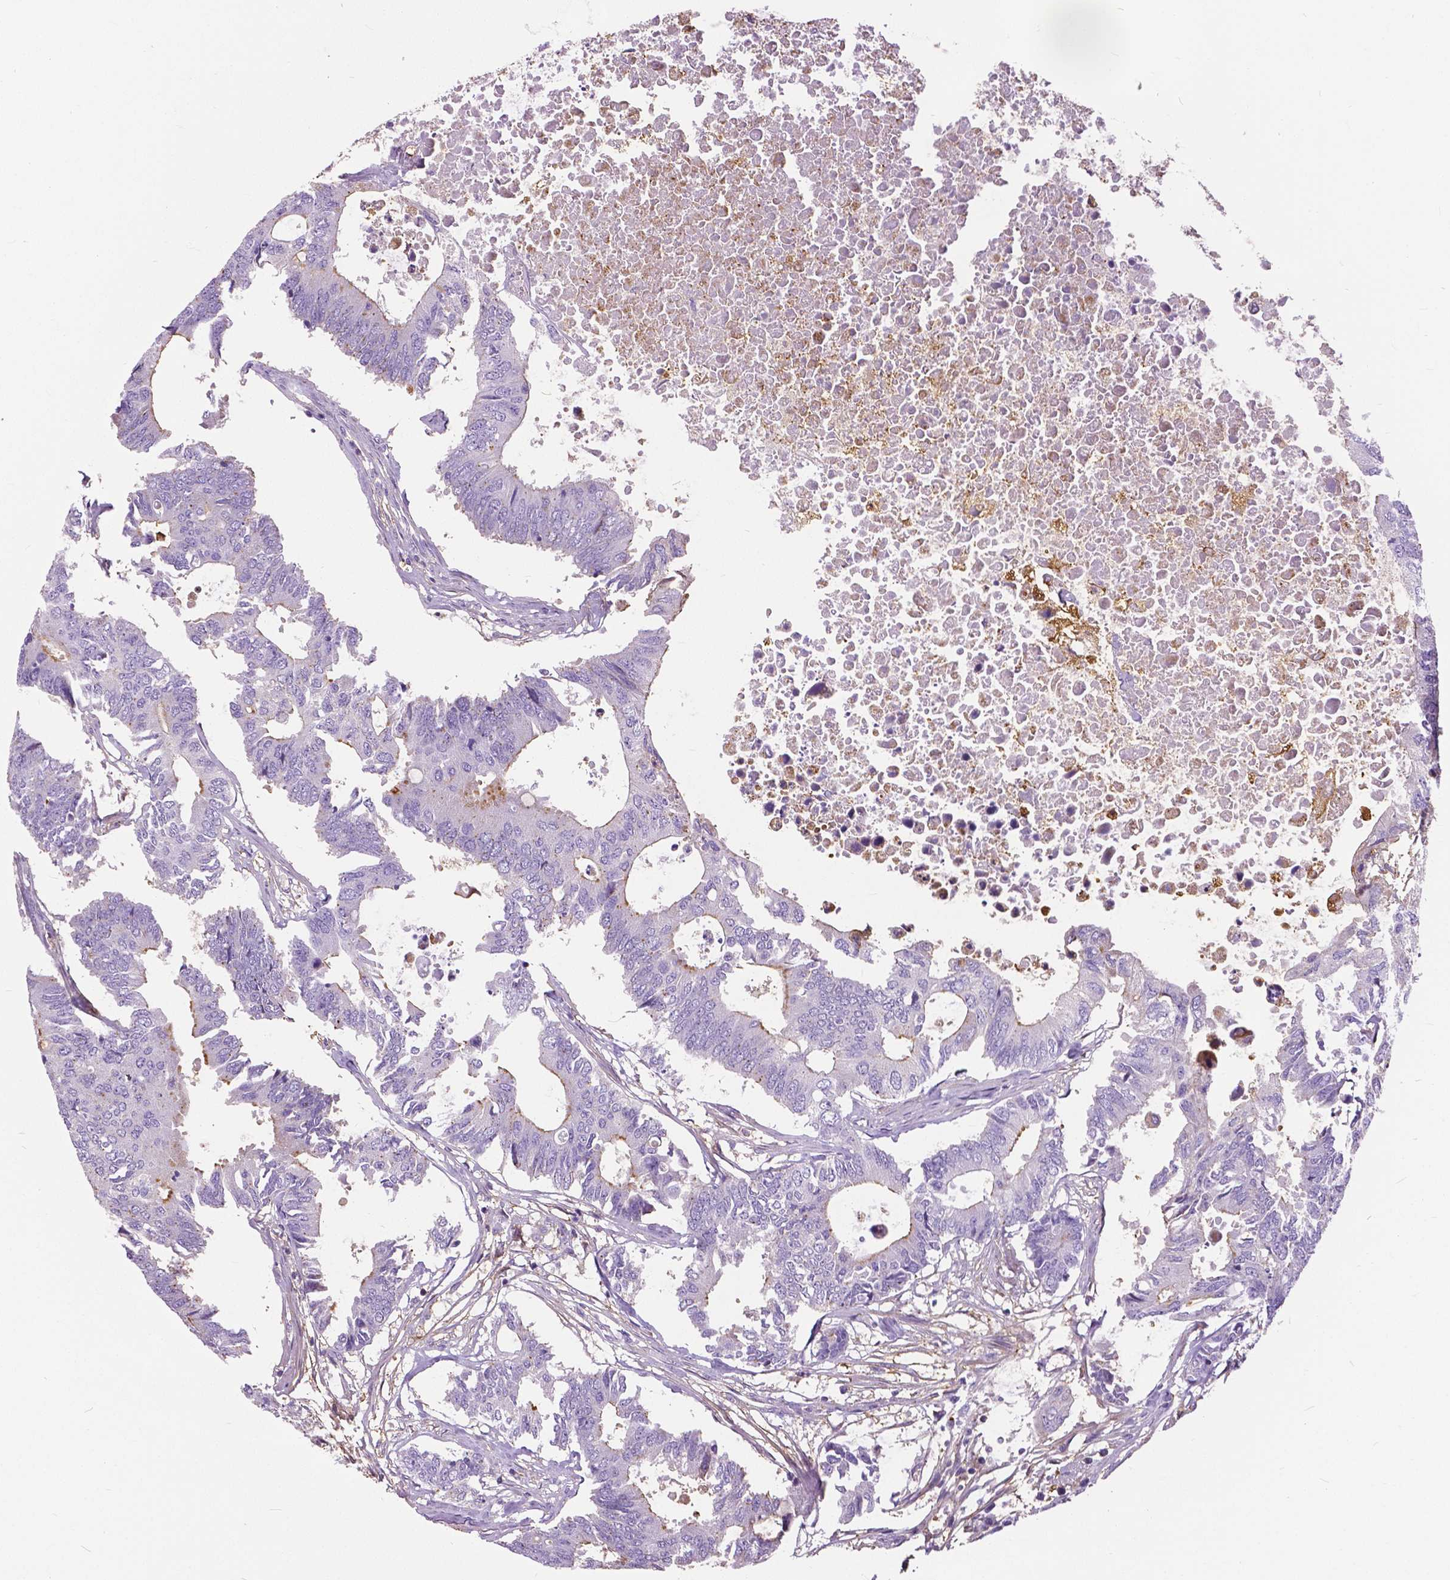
{"staining": {"intensity": "negative", "quantity": "none", "location": "none"}, "tissue": "colorectal cancer", "cell_type": "Tumor cells", "image_type": "cancer", "snomed": [{"axis": "morphology", "description": "Adenocarcinoma, NOS"}, {"axis": "topography", "description": "Colon"}], "caption": "DAB (3,3'-diaminobenzidine) immunohistochemical staining of adenocarcinoma (colorectal) displays no significant positivity in tumor cells.", "gene": "ANXA13", "patient": {"sex": "male", "age": 71}}